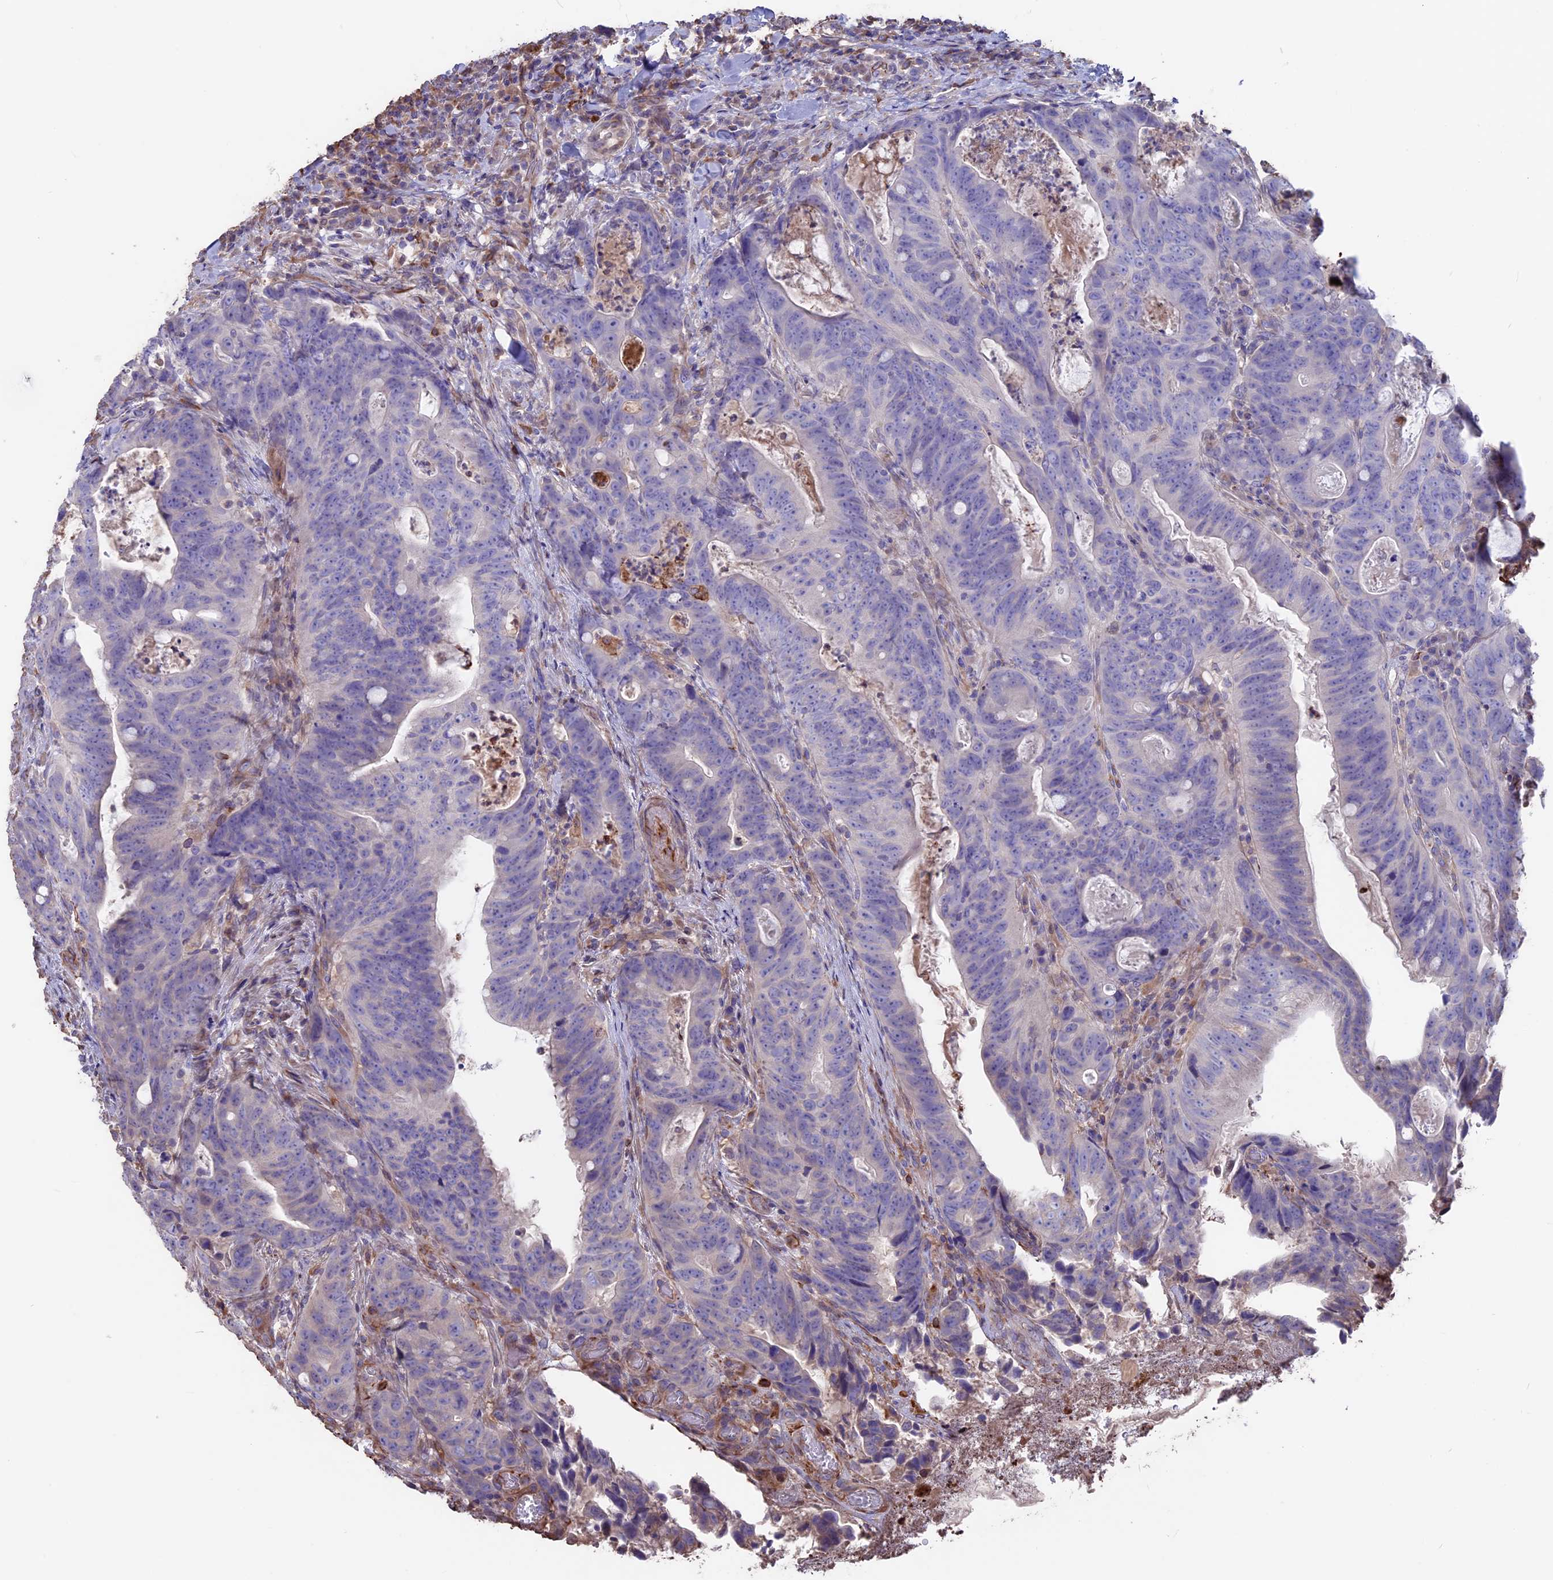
{"staining": {"intensity": "negative", "quantity": "none", "location": "none"}, "tissue": "colorectal cancer", "cell_type": "Tumor cells", "image_type": "cancer", "snomed": [{"axis": "morphology", "description": "Adenocarcinoma, NOS"}, {"axis": "topography", "description": "Colon"}], "caption": "High magnification brightfield microscopy of colorectal cancer (adenocarcinoma) stained with DAB (brown) and counterstained with hematoxylin (blue): tumor cells show no significant positivity.", "gene": "SEH1L", "patient": {"sex": "female", "age": 82}}